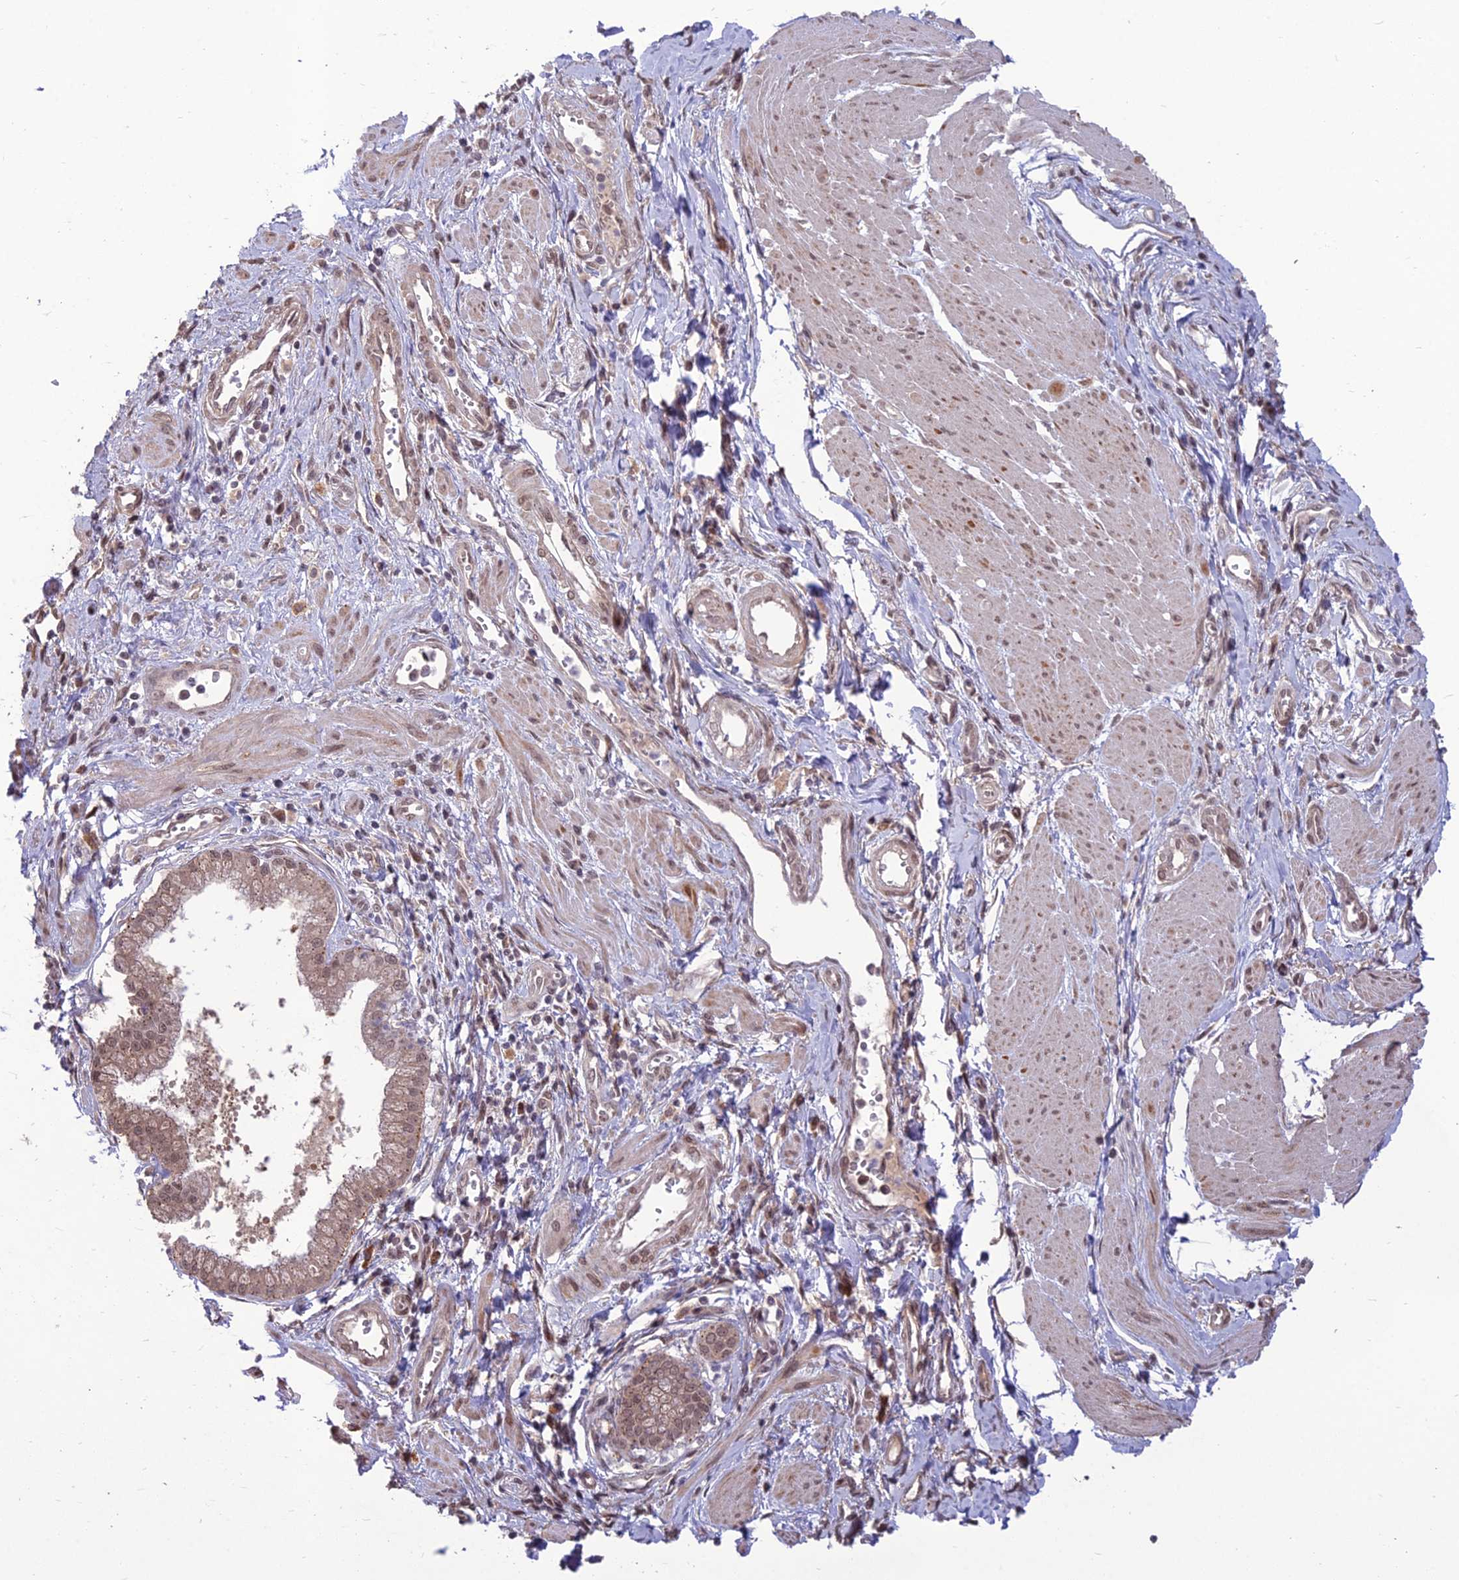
{"staining": {"intensity": "weak", "quantity": ">75%", "location": "cytoplasmic/membranous,nuclear"}, "tissue": "pancreatic cancer", "cell_type": "Tumor cells", "image_type": "cancer", "snomed": [{"axis": "morphology", "description": "Adenocarcinoma, NOS"}, {"axis": "topography", "description": "Pancreas"}], "caption": "Human pancreatic adenocarcinoma stained with a brown dye exhibits weak cytoplasmic/membranous and nuclear positive expression in about >75% of tumor cells.", "gene": "FBRS", "patient": {"sex": "male", "age": 78}}